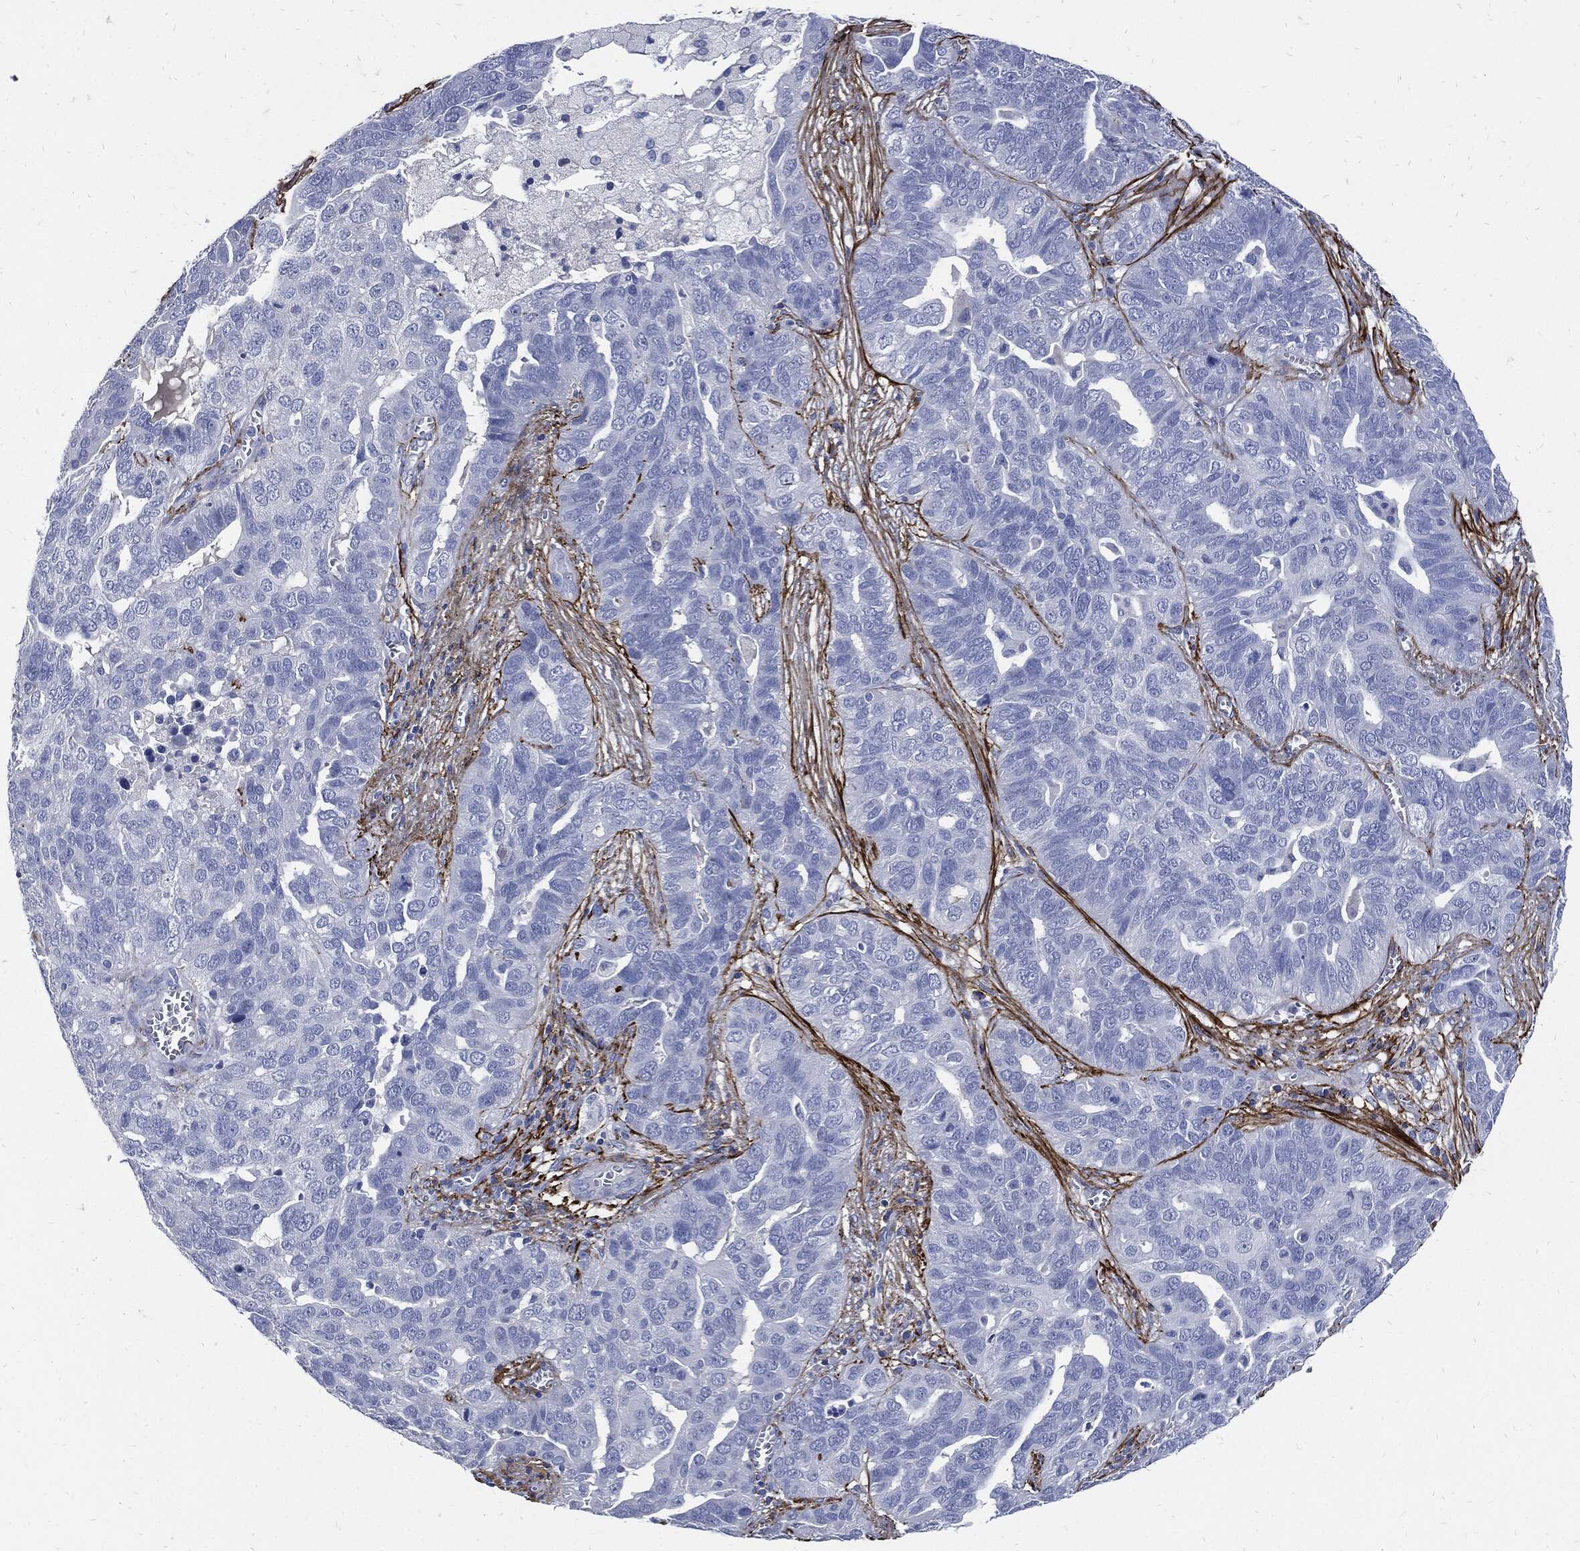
{"staining": {"intensity": "negative", "quantity": "none", "location": "none"}, "tissue": "ovarian cancer", "cell_type": "Tumor cells", "image_type": "cancer", "snomed": [{"axis": "morphology", "description": "Carcinoma, endometroid"}, {"axis": "topography", "description": "Soft tissue"}, {"axis": "topography", "description": "Ovary"}], "caption": "The immunohistochemistry histopathology image has no significant positivity in tumor cells of ovarian endometroid carcinoma tissue.", "gene": "FBN1", "patient": {"sex": "female", "age": 52}}